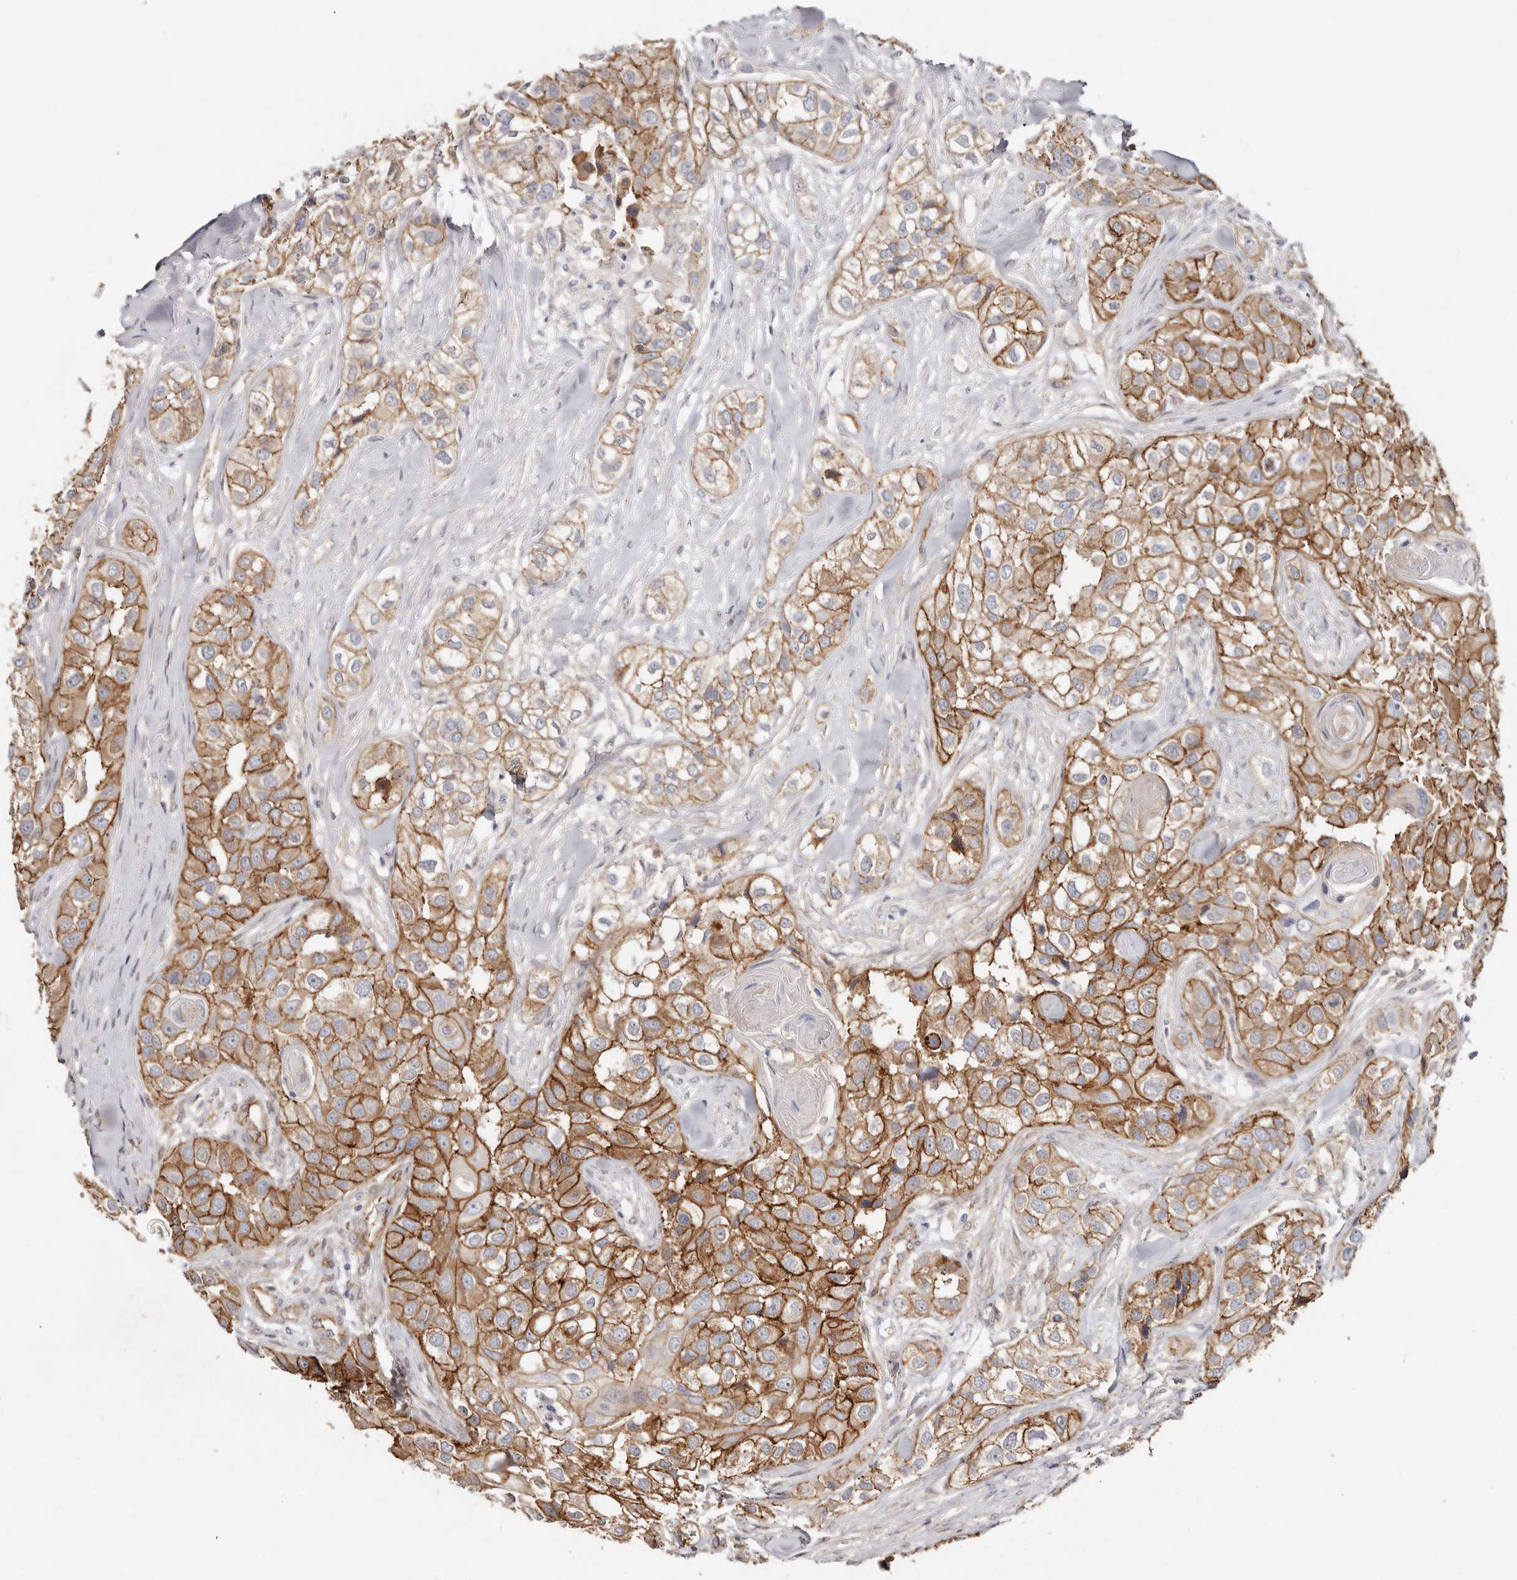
{"staining": {"intensity": "moderate", "quantity": ">75%", "location": "cytoplasmic/membranous"}, "tissue": "head and neck cancer", "cell_type": "Tumor cells", "image_type": "cancer", "snomed": [{"axis": "morphology", "description": "Normal tissue, NOS"}, {"axis": "morphology", "description": "Squamous cell carcinoma, NOS"}, {"axis": "topography", "description": "Skeletal muscle"}, {"axis": "topography", "description": "Head-Neck"}], "caption": "High-power microscopy captured an IHC micrograph of head and neck squamous cell carcinoma, revealing moderate cytoplasmic/membranous staining in about >75% of tumor cells.", "gene": "CTNNB1", "patient": {"sex": "male", "age": 51}}